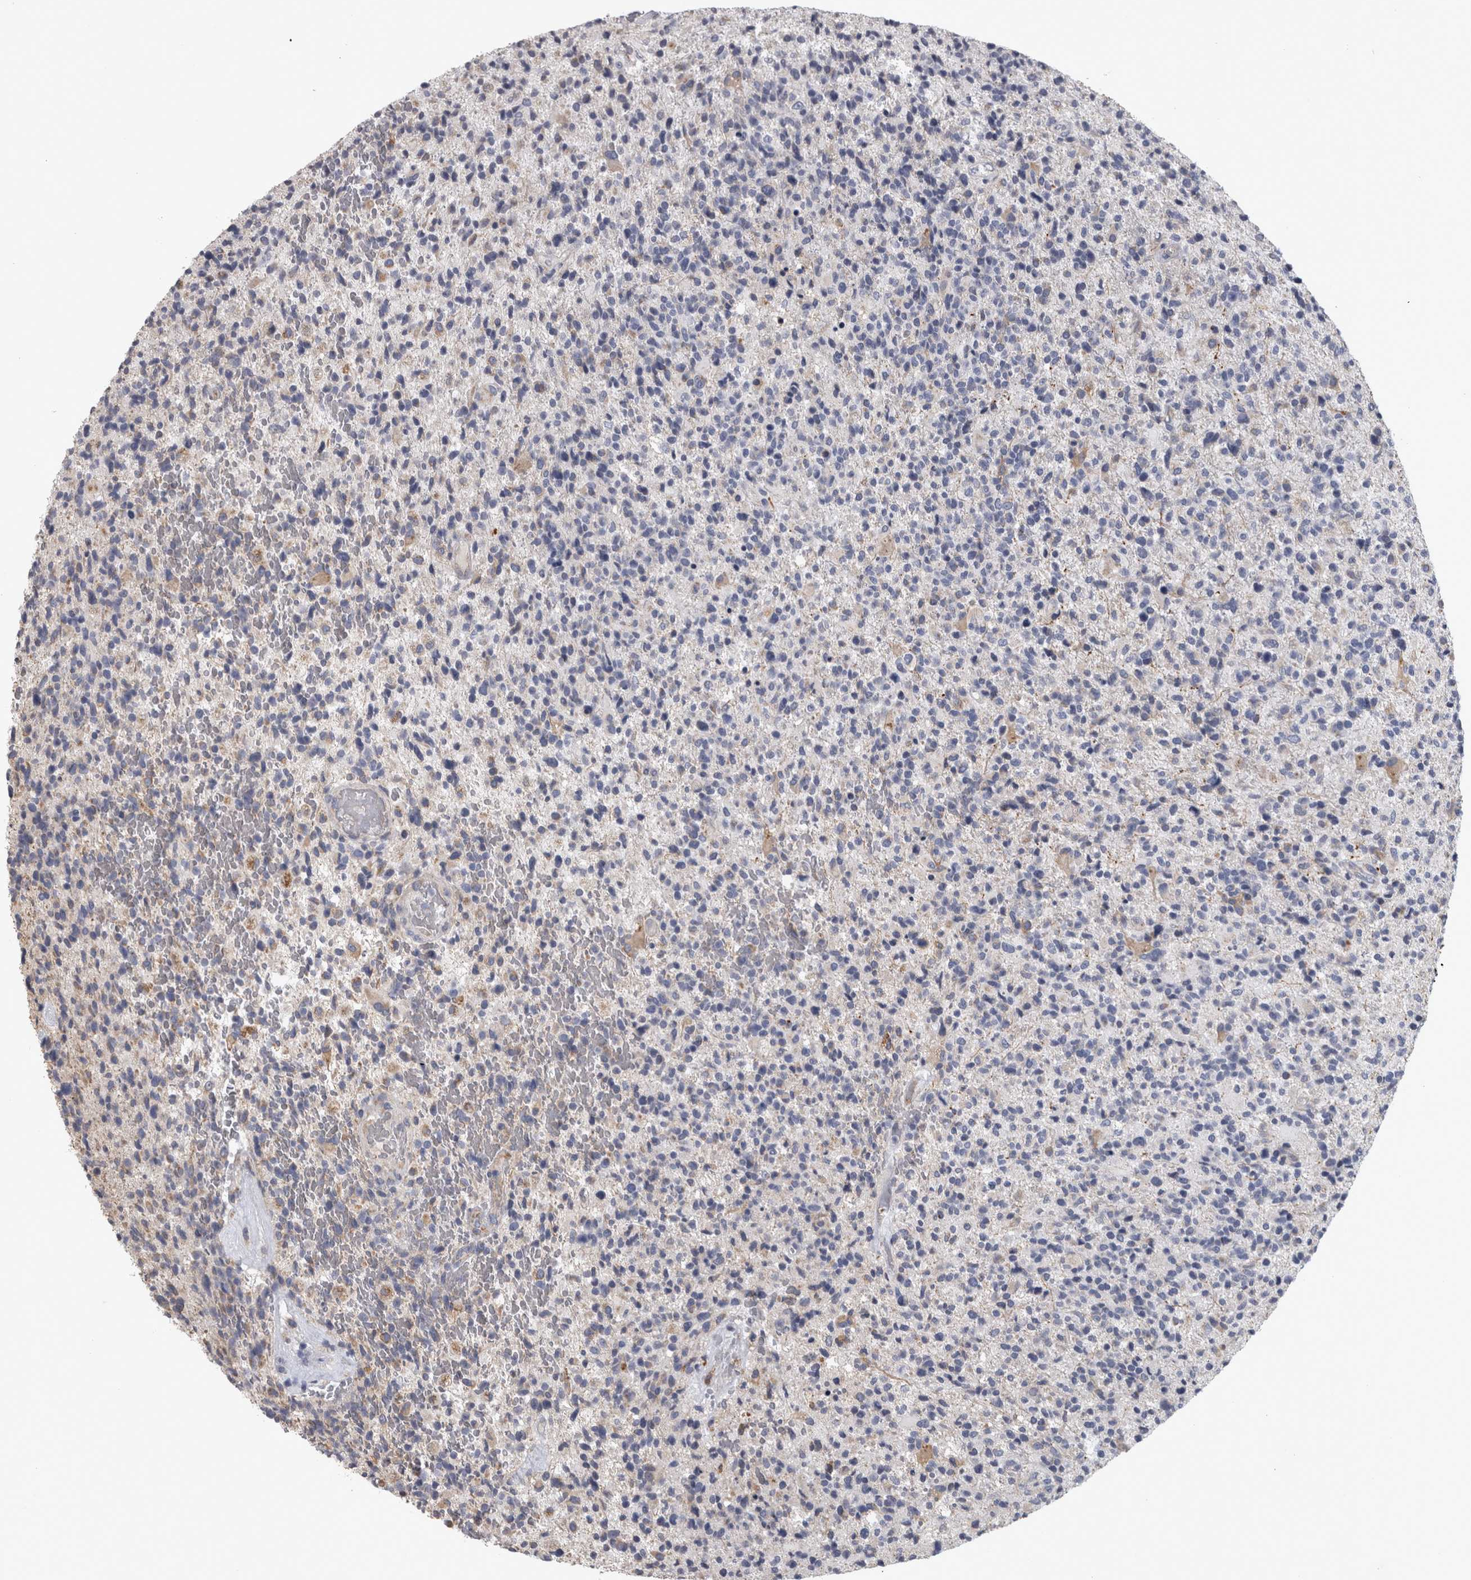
{"staining": {"intensity": "negative", "quantity": "none", "location": "none"}, "tissue": "glioma", "cell_type": "Tumor cells", "image_type": "cancer", "snomed": [{"axis": "morphology", "description": "Glioma, malignant, High grade"}, {"axis": "topography", "description": "Brain"}], "caption": "The histopathology image reveals no staining of tumor cells in malignant glioma (high-grade).", "gene": "DBT", "patient": {"sex": "male", "age": 72}}